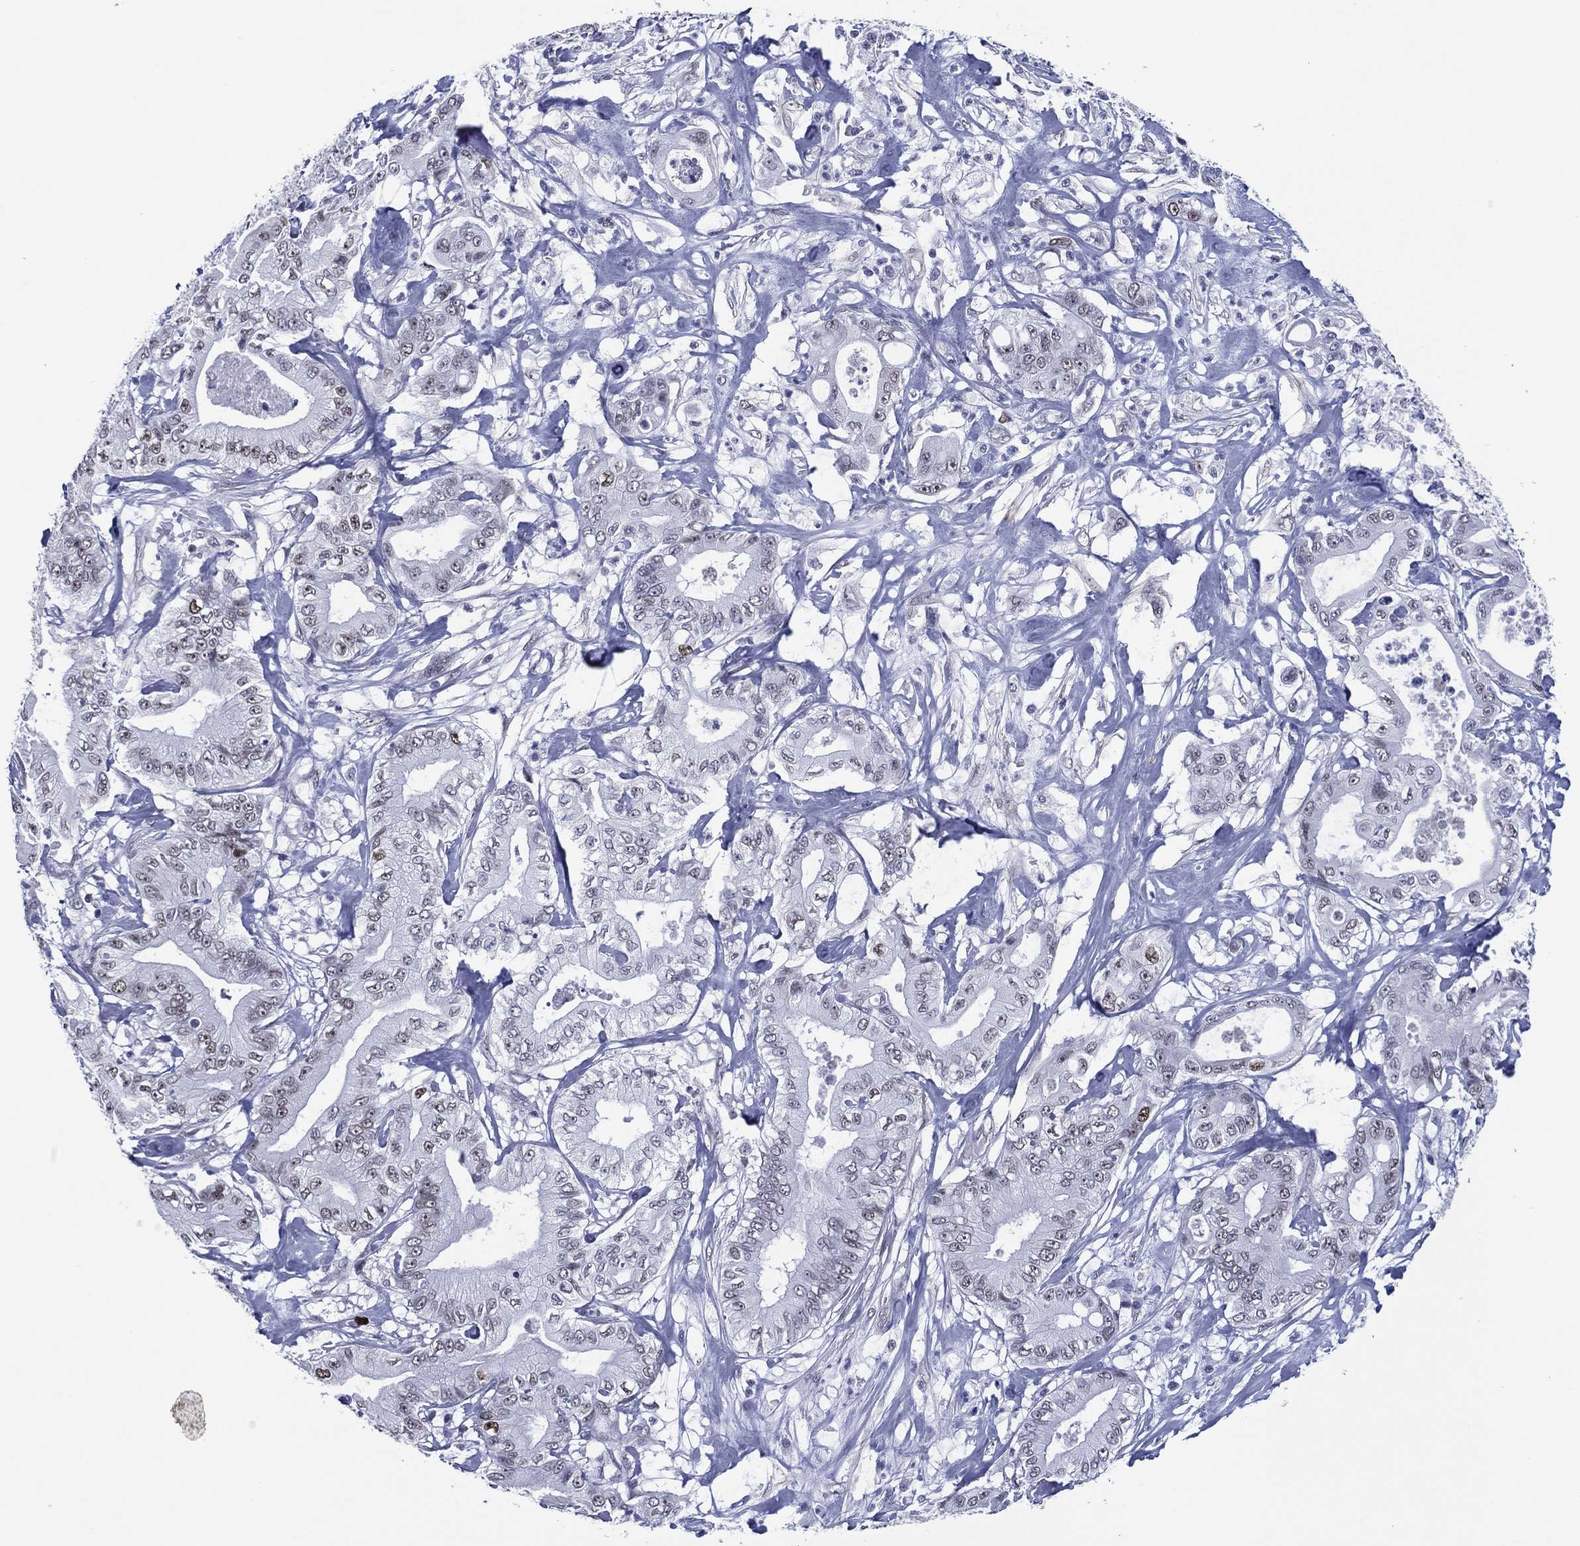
{"staining": {"intensity": "moderate", "quantity": "<25%", "location": "nuclear"}, "tissue": "pancreatic cancer", "cell_type": "Tumor cells", "image_type": "cancer", "snomed": [{"axis": "morphology", "description": "Adenocarcinoma, NOS"}, {"axis": "topography", "description": "Pancreas"}], "caption": "This is an image of immunohistochemistry (IHC) staining of pancreatic adenocarcinoma, which shows moderate positivity in the nuclear of tumor cells.", "gene": "GATA6", "patient": {"sex": "male", "age": 71}}